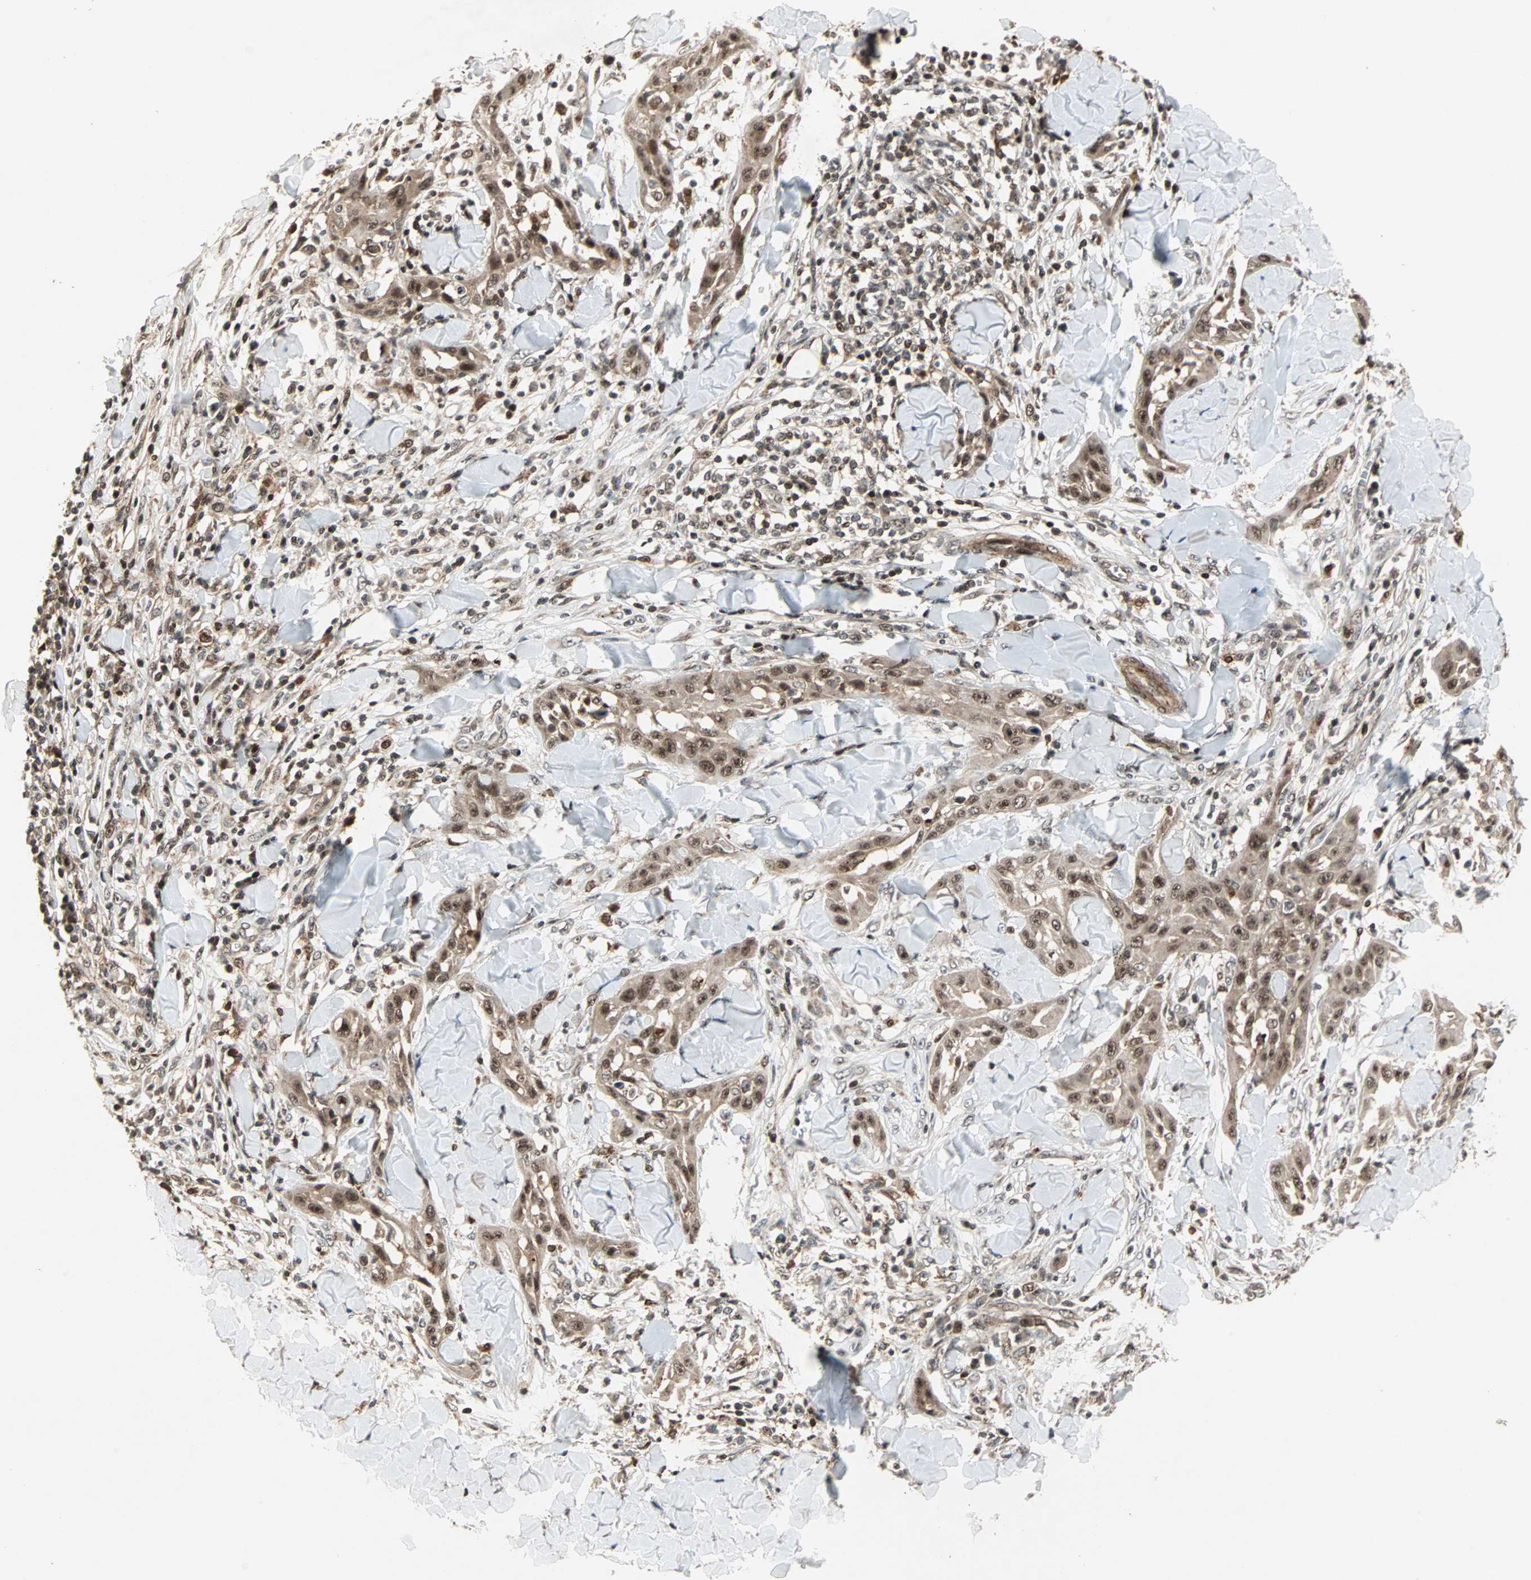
{"staining": {"intensity": "moderate", "quantity": ">75%", "location": "cytoplasmic/membranous,nuclear"}, "tissue": "skin cancer", "cell_type": "Tumor cells", "image_type": "cancer", "snomed": [{"axis": "morphology", "description": "Squamous cell carcinoma, NOS"}, {"axis": "topography", "description": "Skin"}], "caption": "Brown immunohistochemical staining in skin cancer demonstrates moderate cytoplasmic/membranous and nuclear staining in approximately >75% of tumor cells. (DAB IHC, brown staining for protein, blue staining for nuclei).", "gene": "ZBED9", "patient": {"sex": "male", "age": 24}}